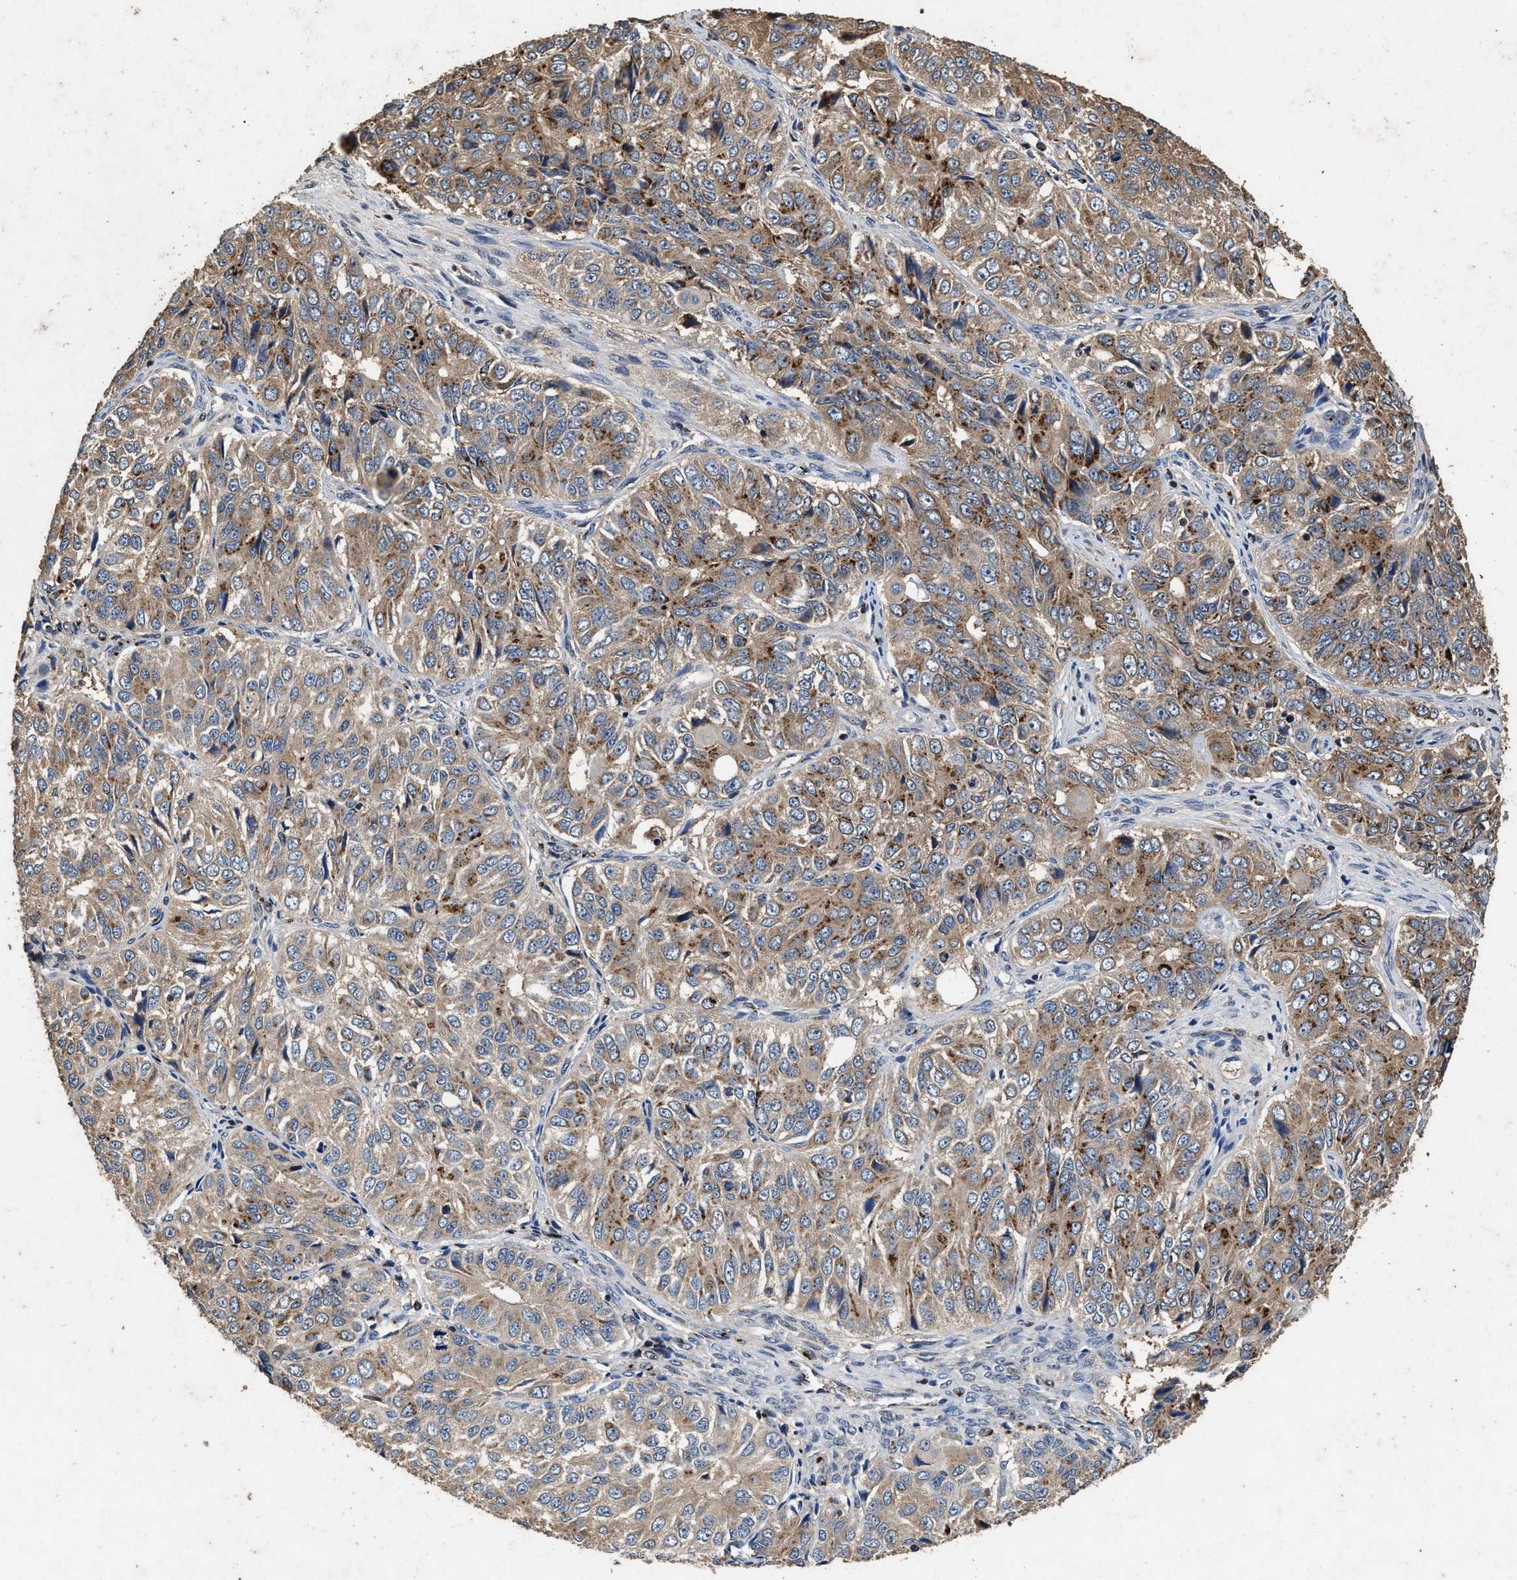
{"staining": {"intensity": "moderate", "quantity": ">75%", "location": "cytoplasmic/membranous"}, "tissue": "ovarian cancer", "cell_type": "Tumor cells", "image_type": "cancer", "snomed": [{"axis": "morphology", "description": "Carcinoma, endometroid"}, {"axis": "topography", "description": "Ovary"}], "caption": "Protein expression analysis of ovarian endometroid carcinoma shows moderate cytoplasmic/membranous expression in about >75% of tumor cells.", "gene": "TPST2", "patient": {"sex": "female", "age": 51}}